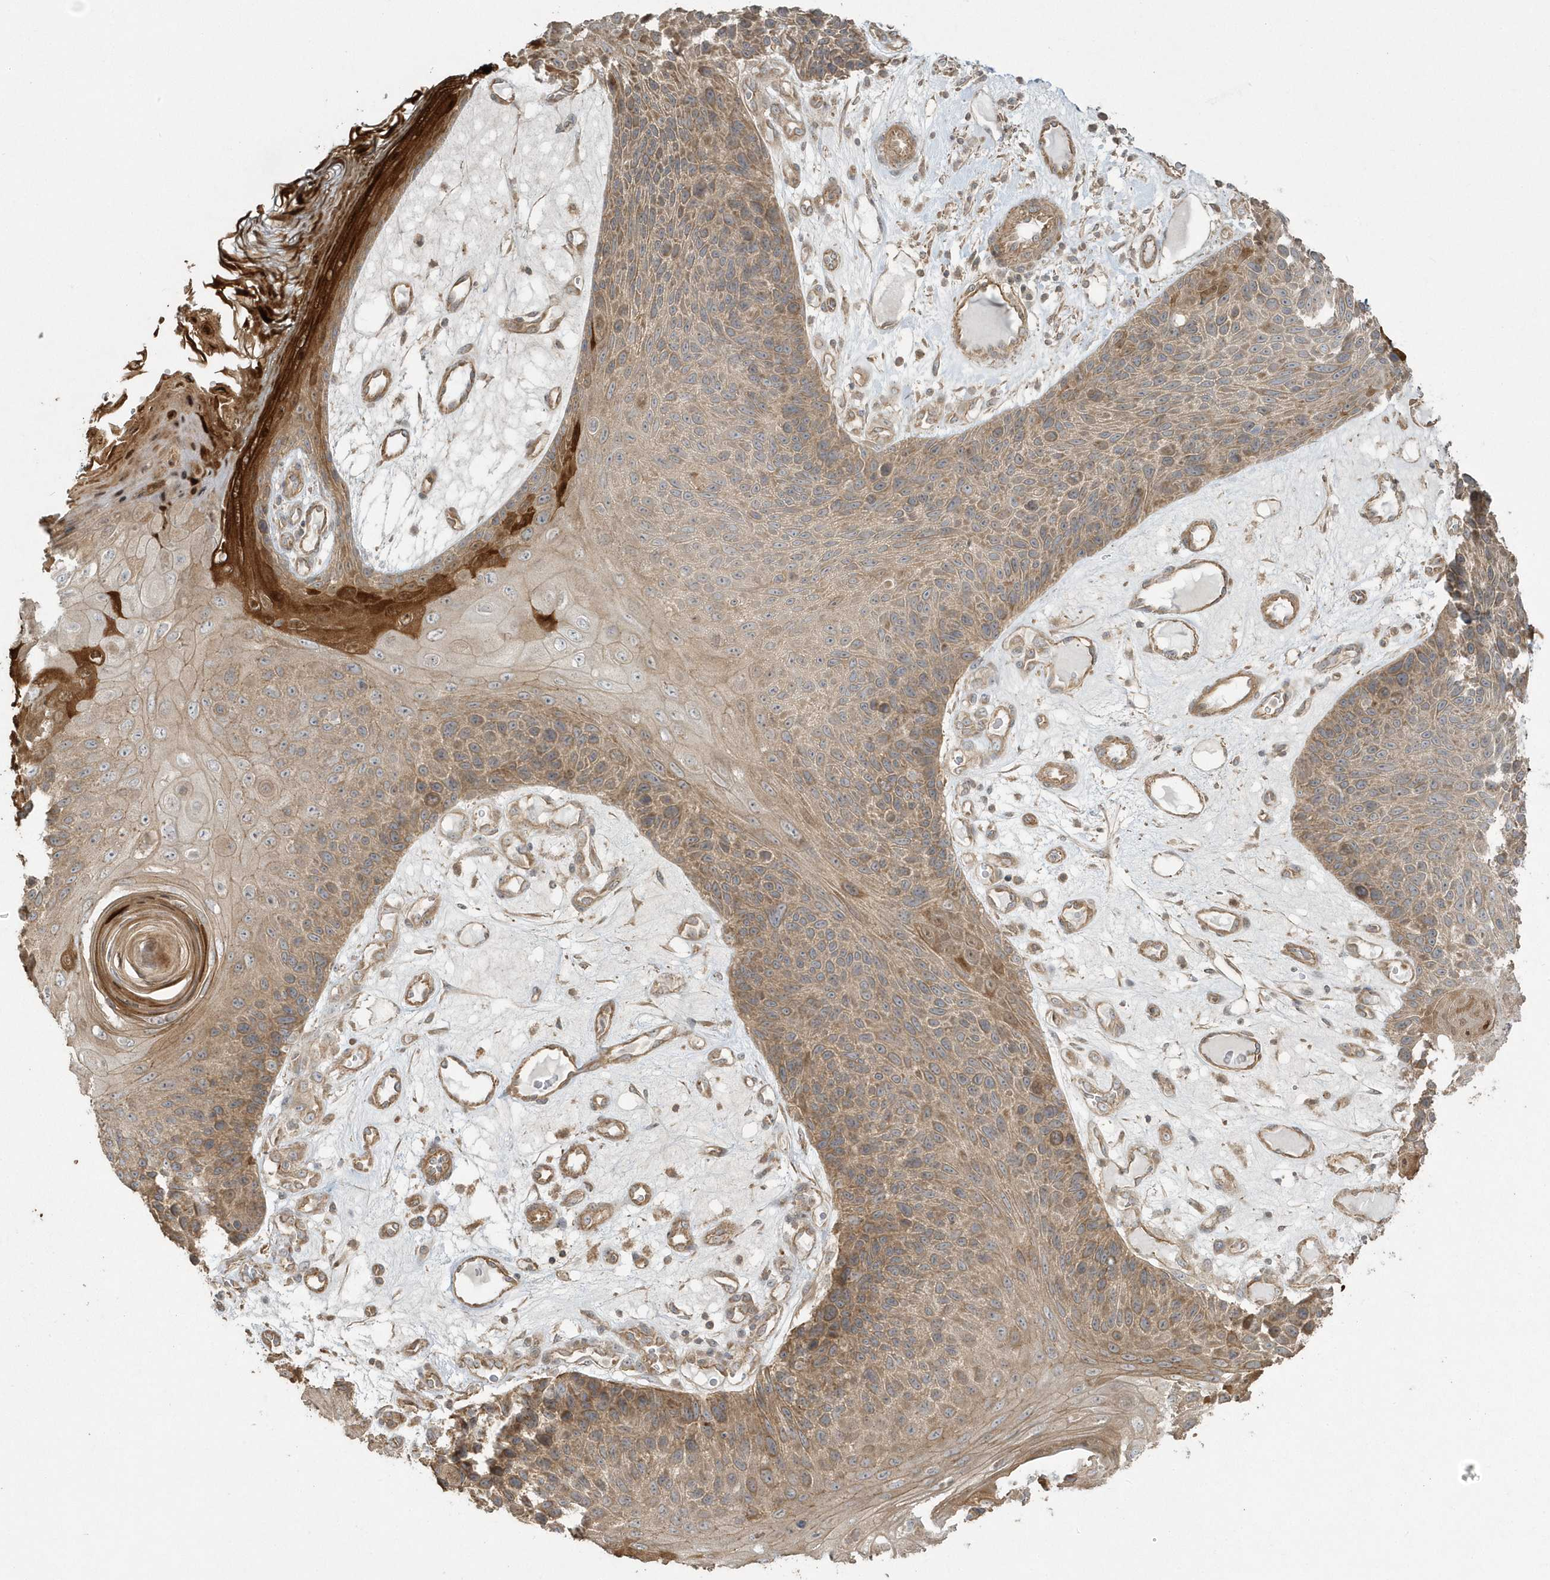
{"staining": {"intensity": "moderate", "quantity": ">75%", "location": "cytoplasmic/membranous"}, "tissue": "skin cancer", "cell_type": "Tumor cells", "image_type": "cancer", "snomed": [{"axis": "morphology", "description": "Squamous cell carcinoma, NOS"}, {"axis": "topography", "description": "Skin"}], "caption": "Skin squamous cell carcinoma stained with a brown dye displays moderate cytoplasmic/membranous positive expression in approximately >75% of tumor cells.", "gene": "ARMC8", "patient": {"sex": "female", "age": 88}}